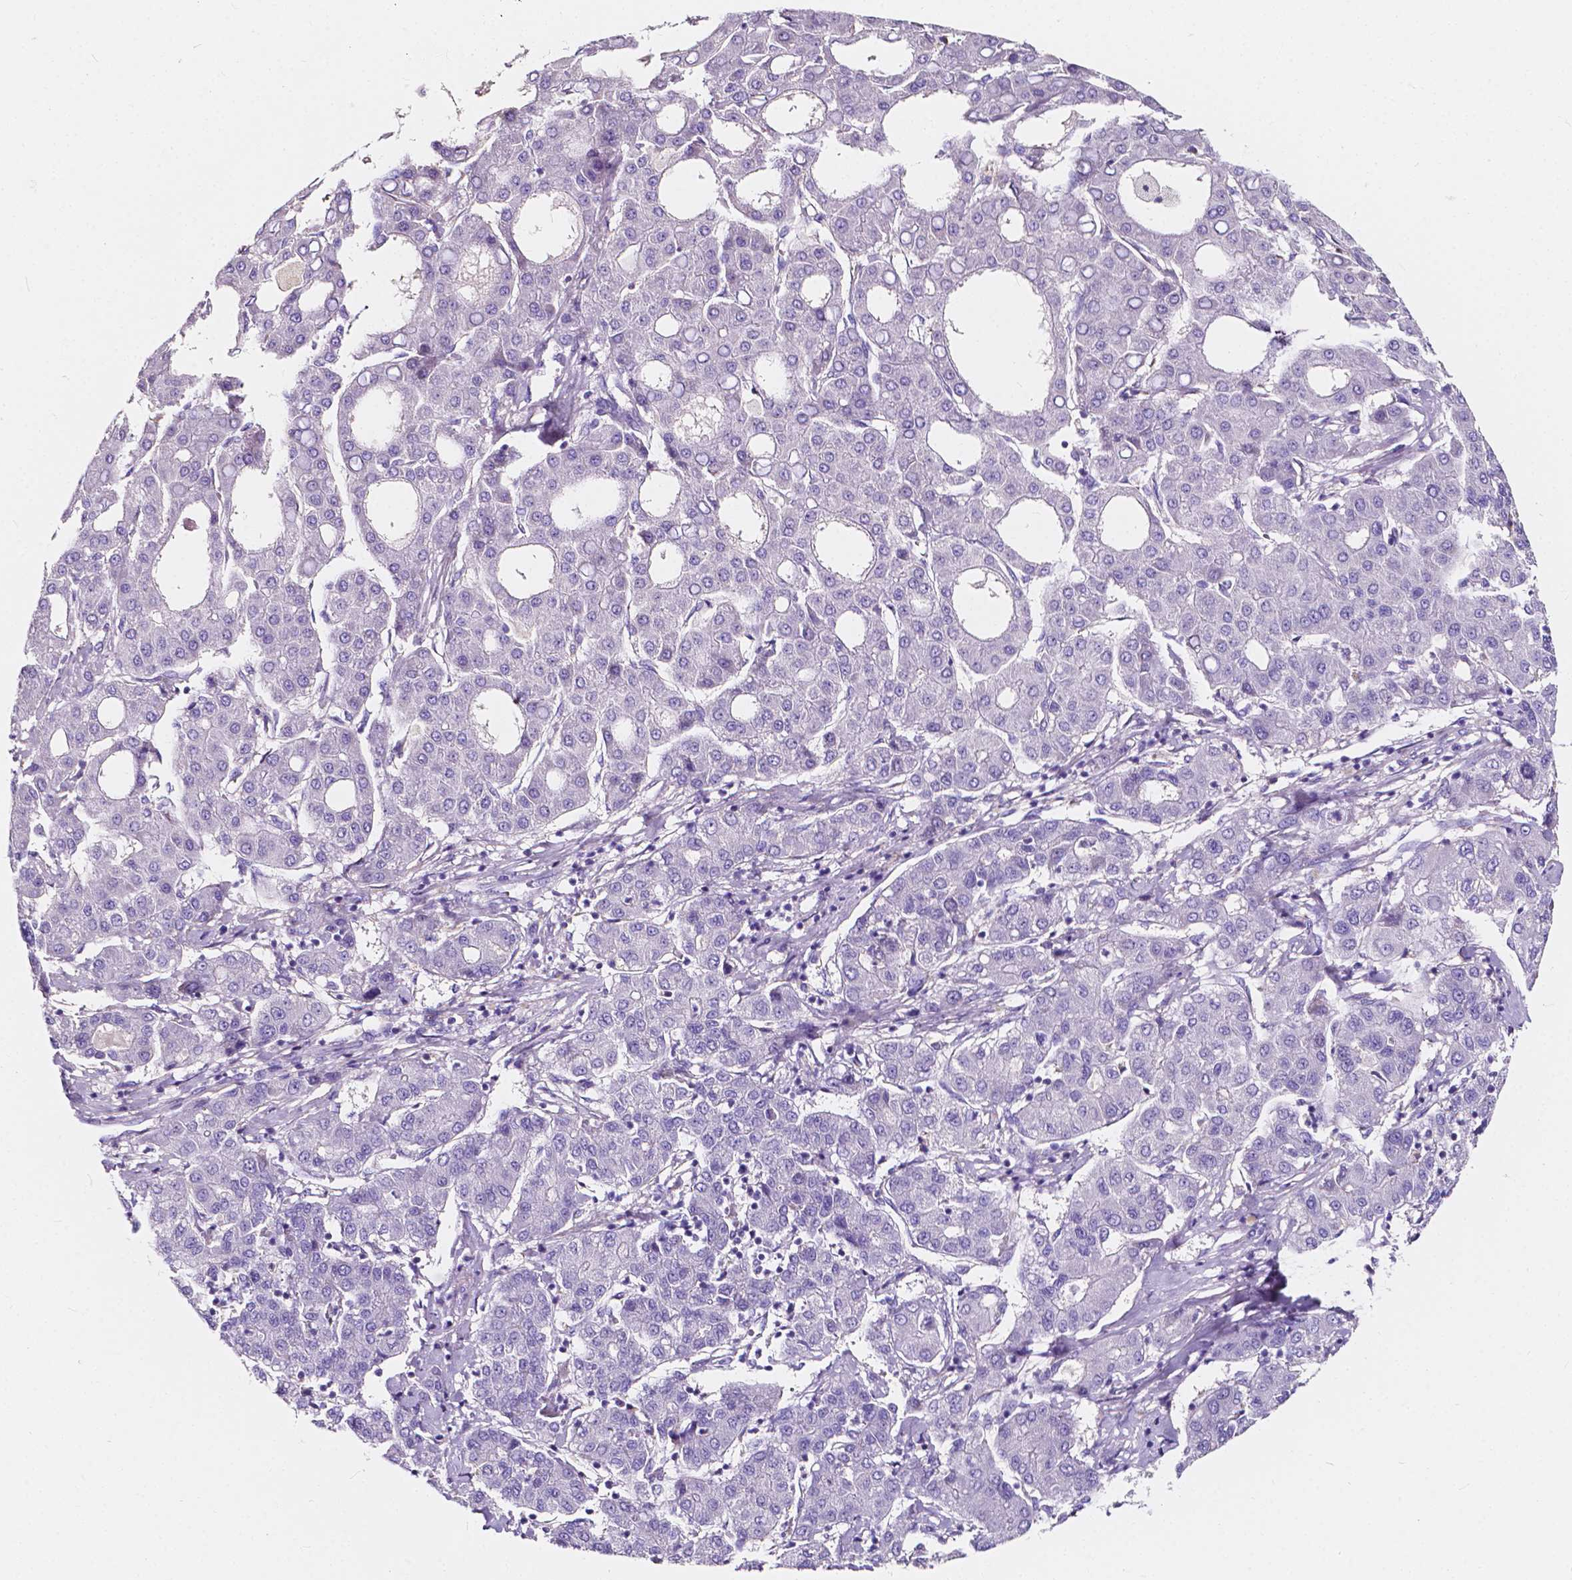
{"staining": {"intensity": "negative", "quantity": "none", "location": "none"}, "tissue": "liver cancer", "cell_type": "Tumor cells", "image_type": "cancer", "snomed": [{"axis": "morphology", "description": "Carcinoma, Hepatocellular, NOS"}, {"axis": "topography", "description": "Liver"}], "caption": "Image shows no significant protein positivity in tumor cells of liver cancer (hepatocellular carcinoma). (Stains: DAB immunohistochemistry with hematoxylin counter stain, Microscopy: brightfield microscopy at high magnification).", "gene": "CLSTN2", "patient": {"sex": "male", "age": 65}}